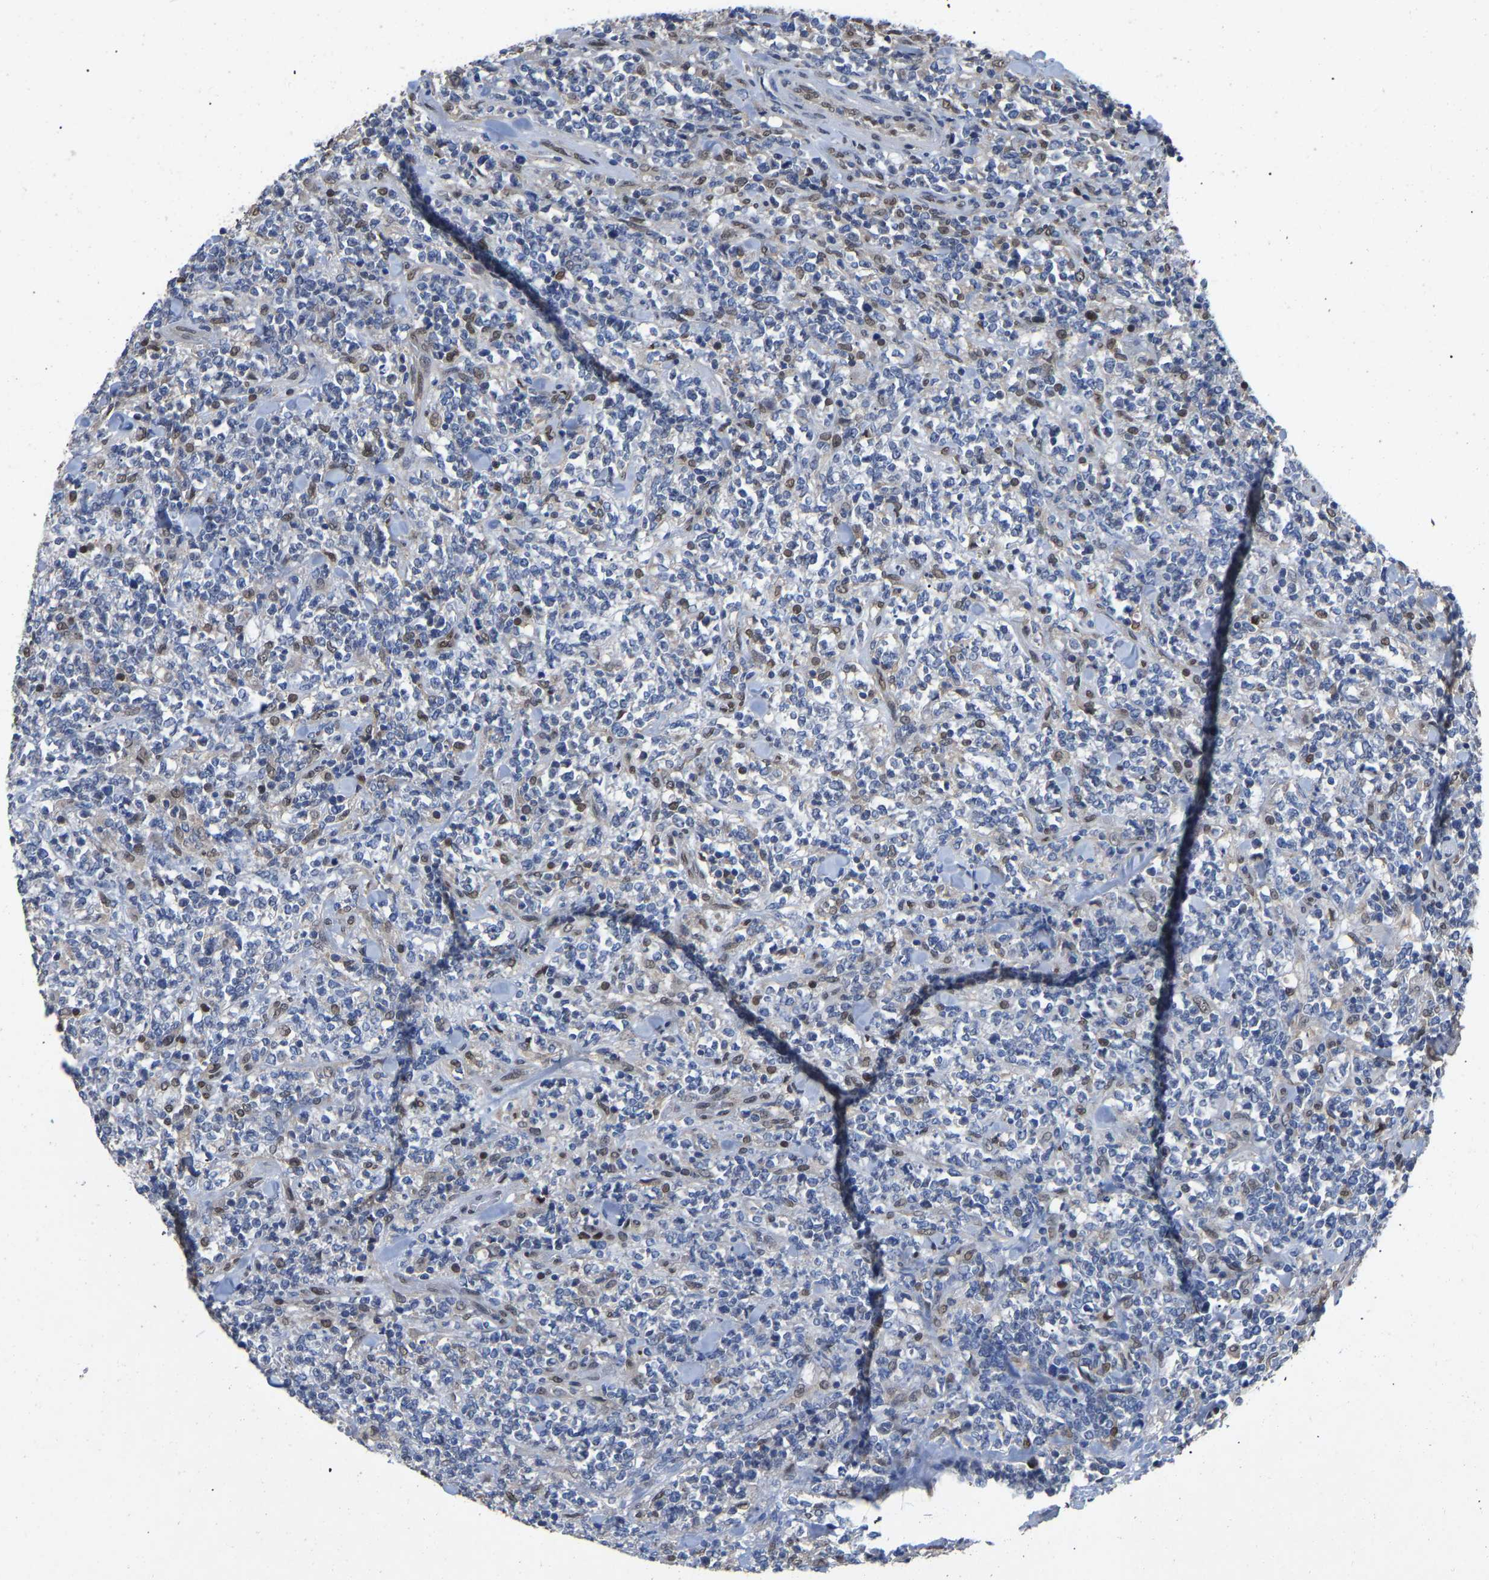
{"staining": {"intensity": "negative", "quantity": "none", "location": "none"}, "tissue": "lymphoma", "cell_type": "Tumor cells", "image_type": "cancer", "snomed": [{"axis": "morphology", "description": "Malignant lymphoma, non-Hodgkin's type, High grade"}, {"axis": "topography", "description": "Soft tissue"}], "caption": "IHC of lymphoma displays no positivity in tumor cells.", "gene": "QKI", "patient": {"sex": "male", "age": 18}}